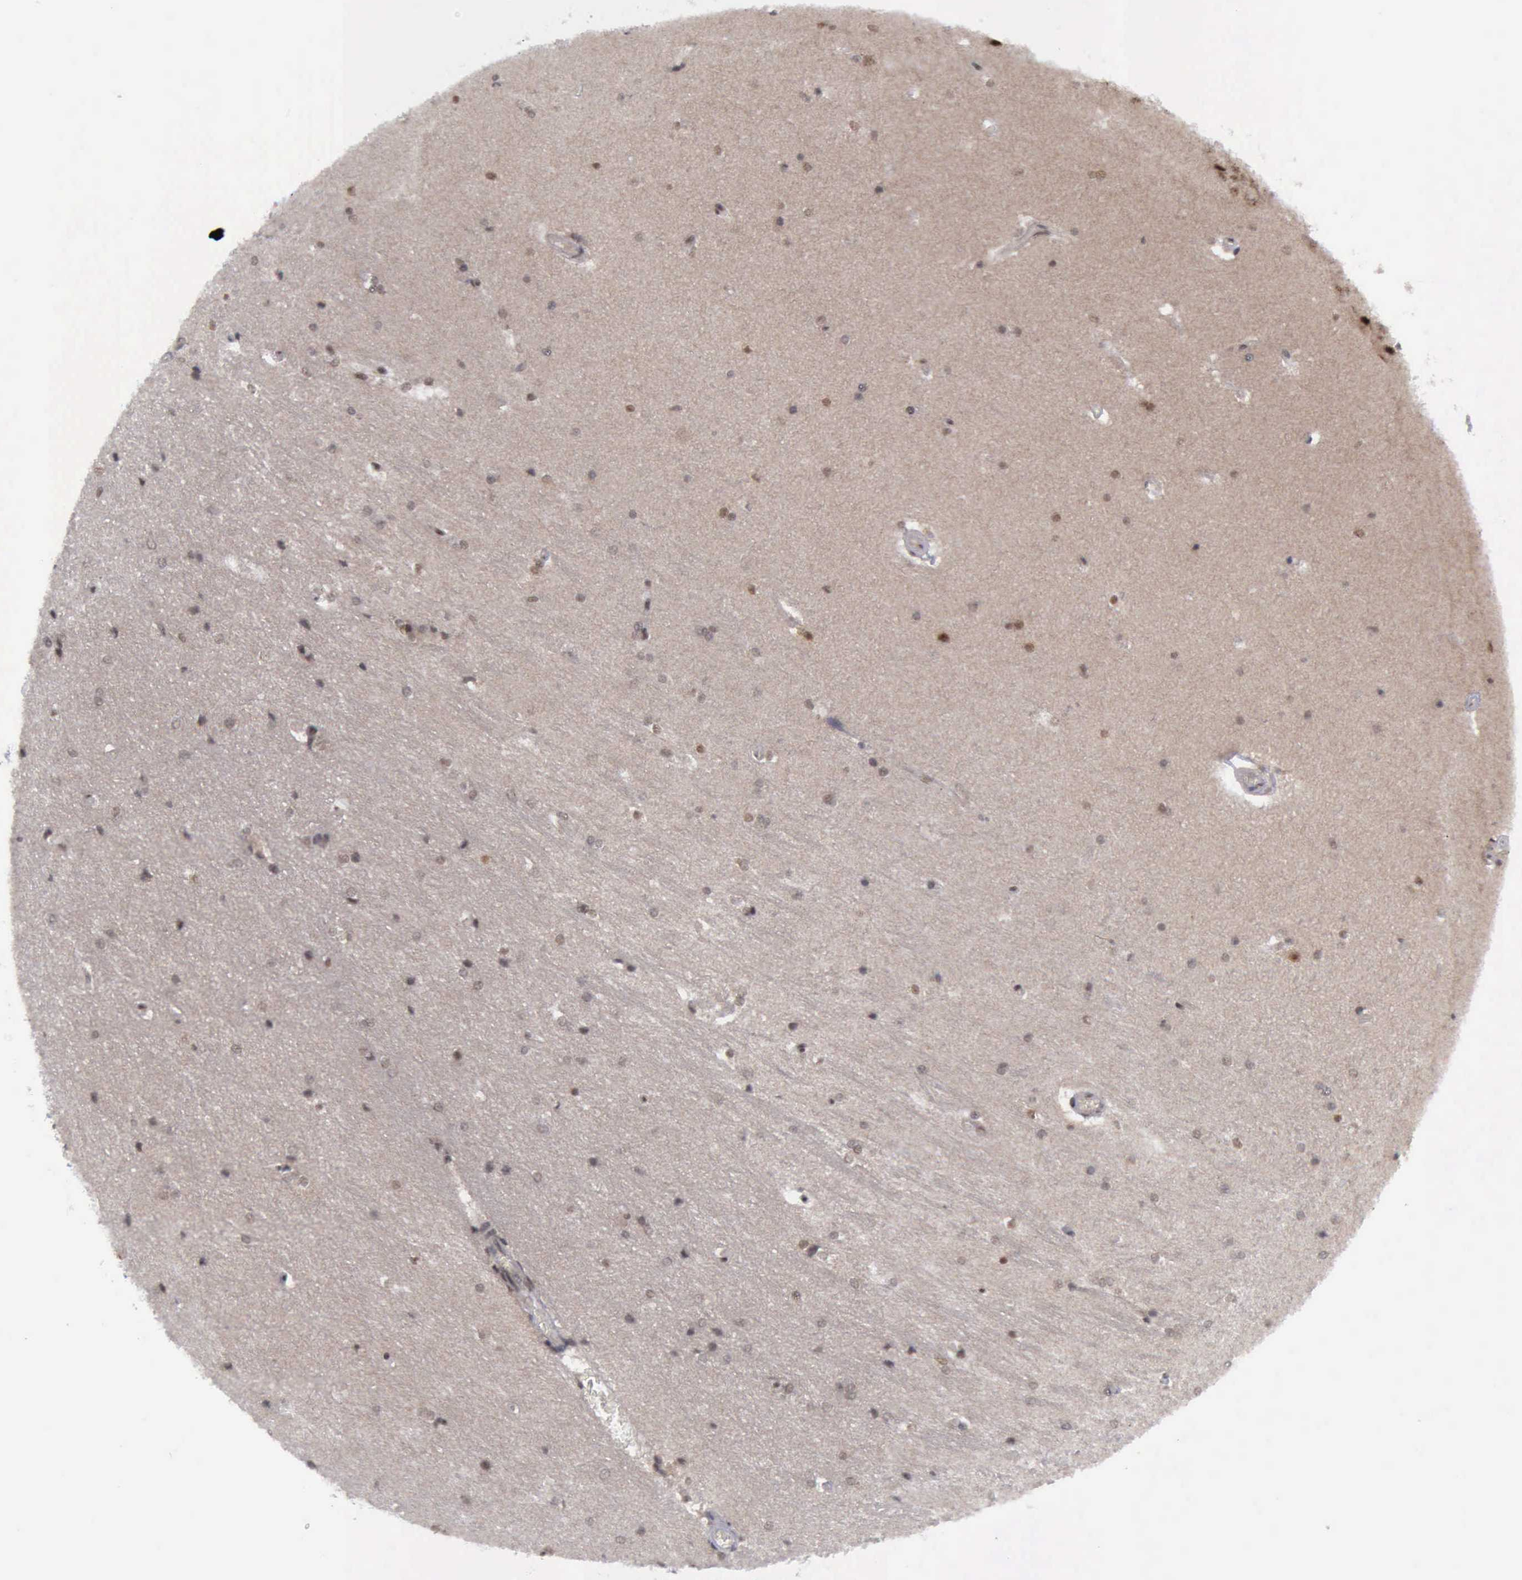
{"staining": {"intensity": "moderate", "quantity": ">75%", "location": "cytoplasmic/membranous,nuclear"}, "tissue": "hippocampus", "cell_type": "Glial cells", "image_type": "normal", "snomed": [{"axis": "morphology", "description": "Normal tissue, NOS"}, {"axis": "topography", "description": "Hippocampus"}], "caption": "Moderate cytoplasmic/membranous,nuclear positivity is identified in approximately >75% of glial cells in unremarkable hippocampus.", "gene": "ATM", "patient": {"sex": "female", "age": 19}}